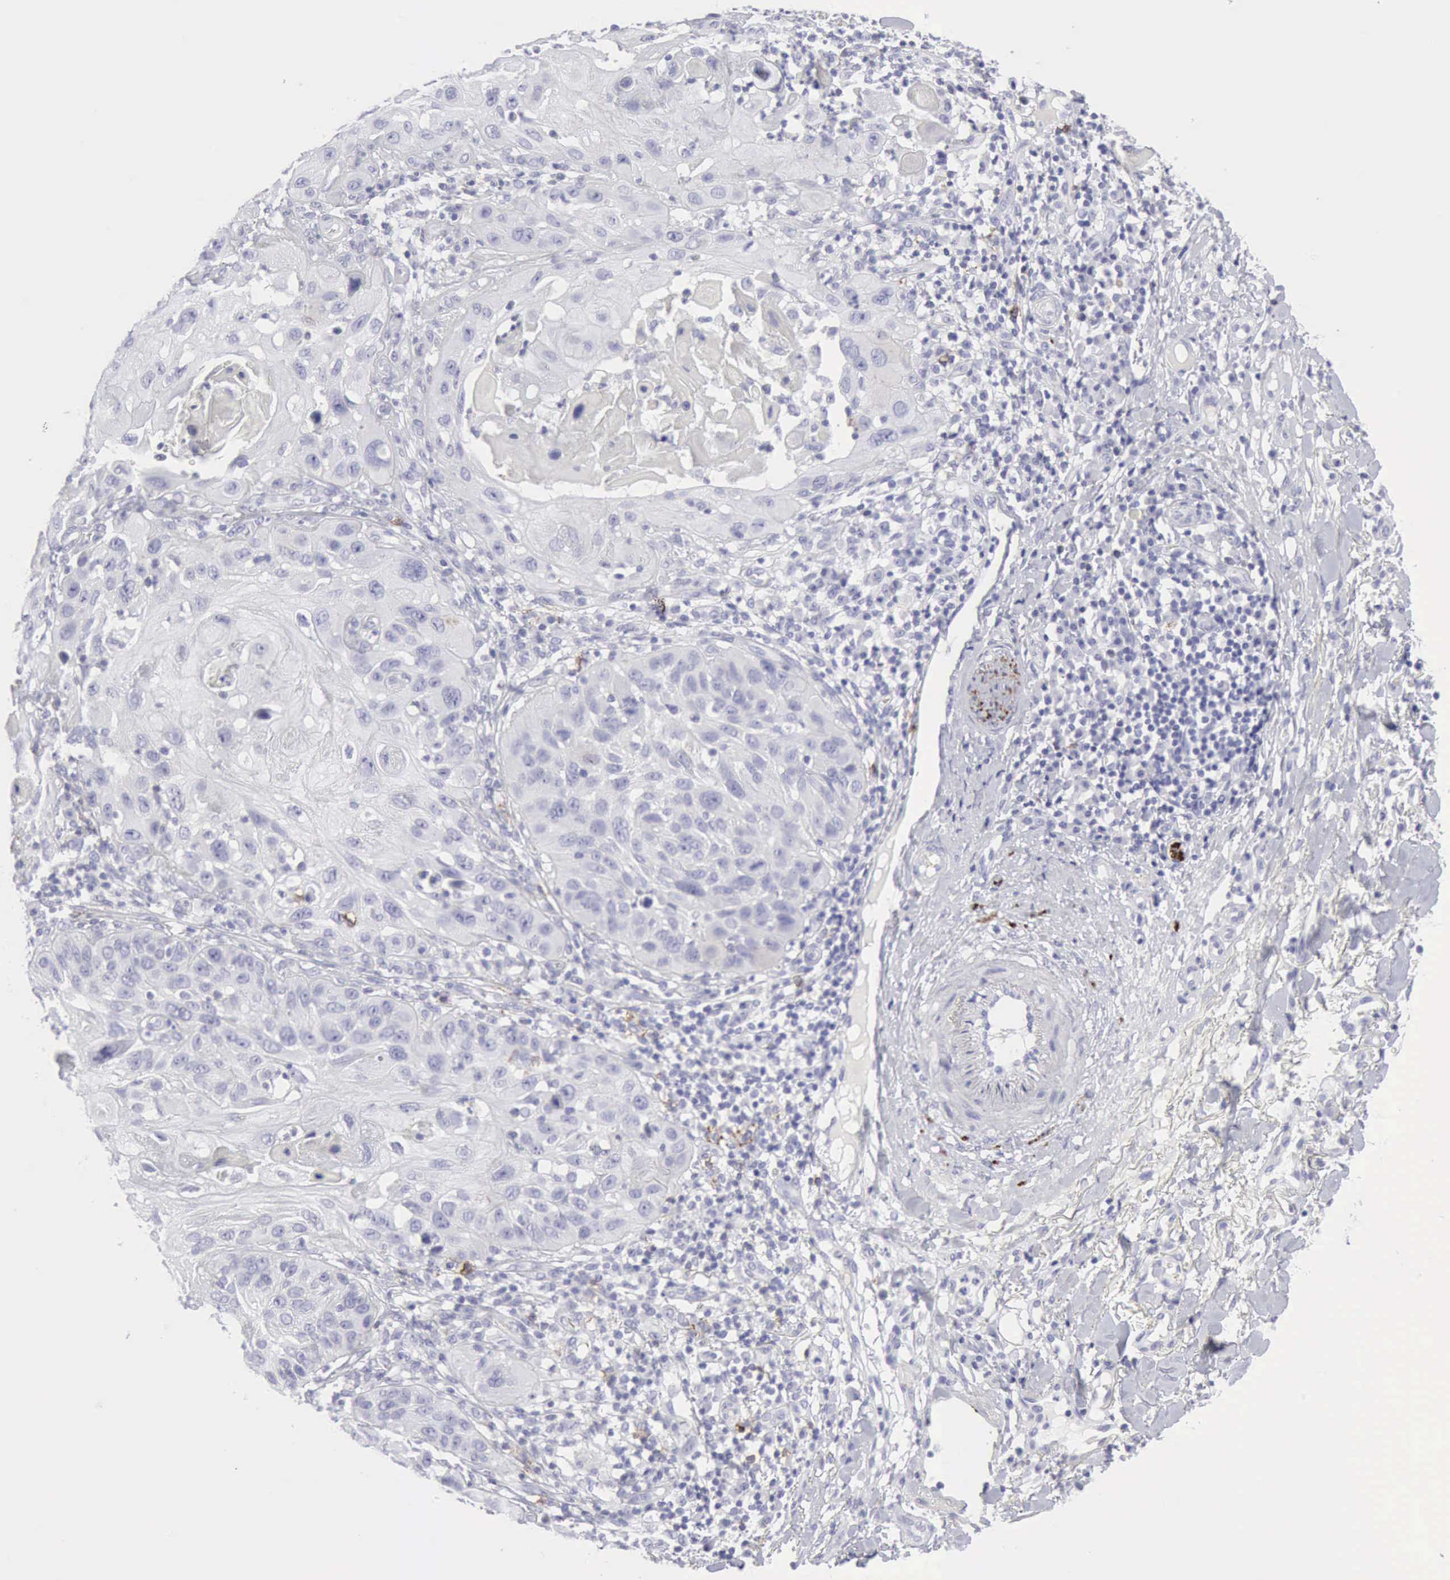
{"staining": {"intensity": "negative", "quantity": "none", "location": "none"}, "tissue": "skin cancer", "cell_type": "Tumor cells", "image_type": "cancer", "snomed": [{"axis": "morphology", "description": "Squamous cell carcinoma, NOS"}, {"axis": "topography", "description": "Skin"}], "caption": "A high-resolution micrograph shows IHC staining of squamous cell carcinoma (skin), which demonstrates no significant expression in tumor cells.", "gene": "NCAM1", "patient": {"sex": "female", "age": 89}}